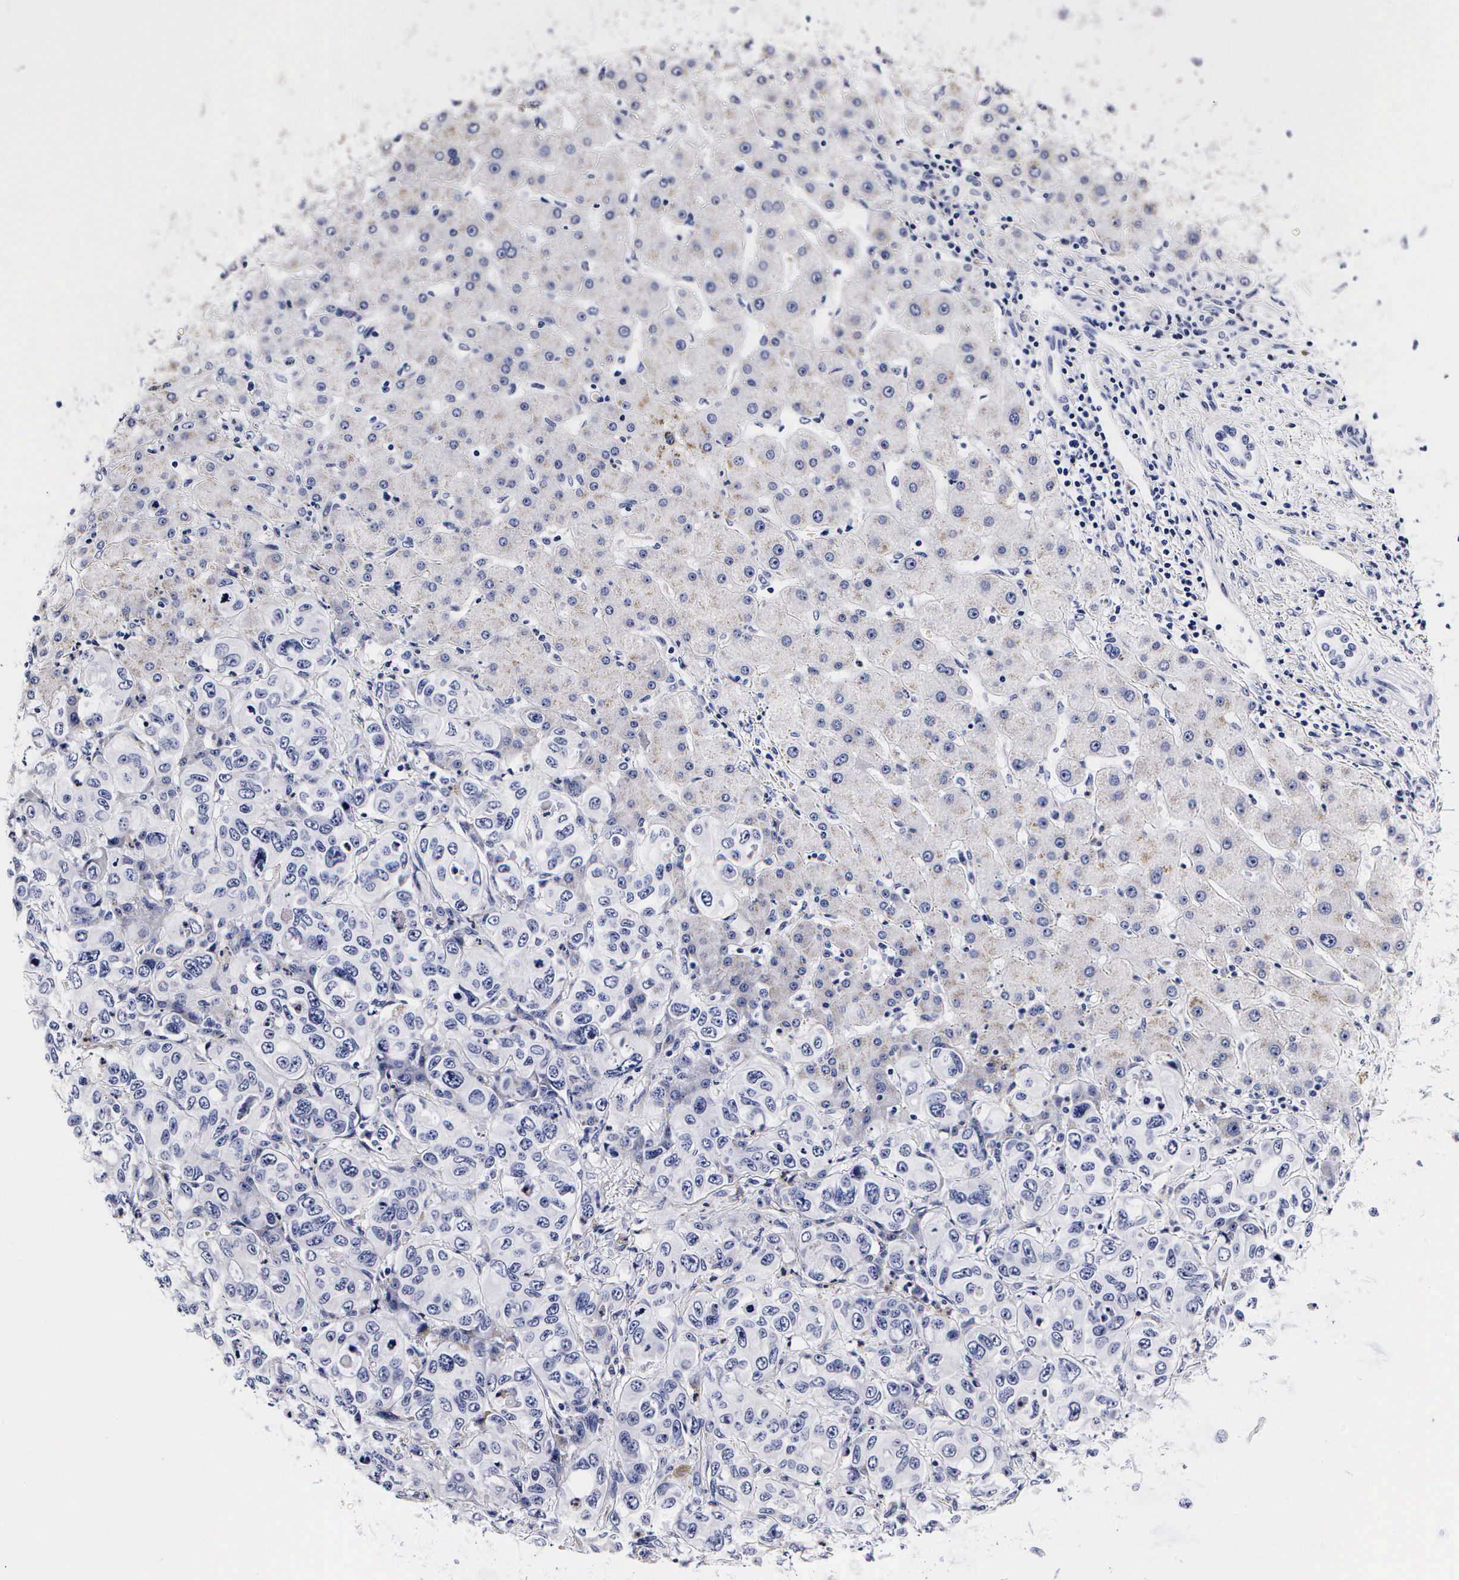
{"staining": {"intensity": "negative", "quantity": "none", "location": "none"}, "tissue": "liver cancer", "cell_type": "Tumor cells", "image_type": "cancer", "snomed": [{"axis": "morphology", "description": "Cholangiocarcinoma"}, {"axis": "topography", "description": "Liver"}], "caption": "The photomicrograph exhibits no staining of tumor cells in liver cancer.", "gene": "RNASE6", "patient": {"sex": "female", "age": 79}}